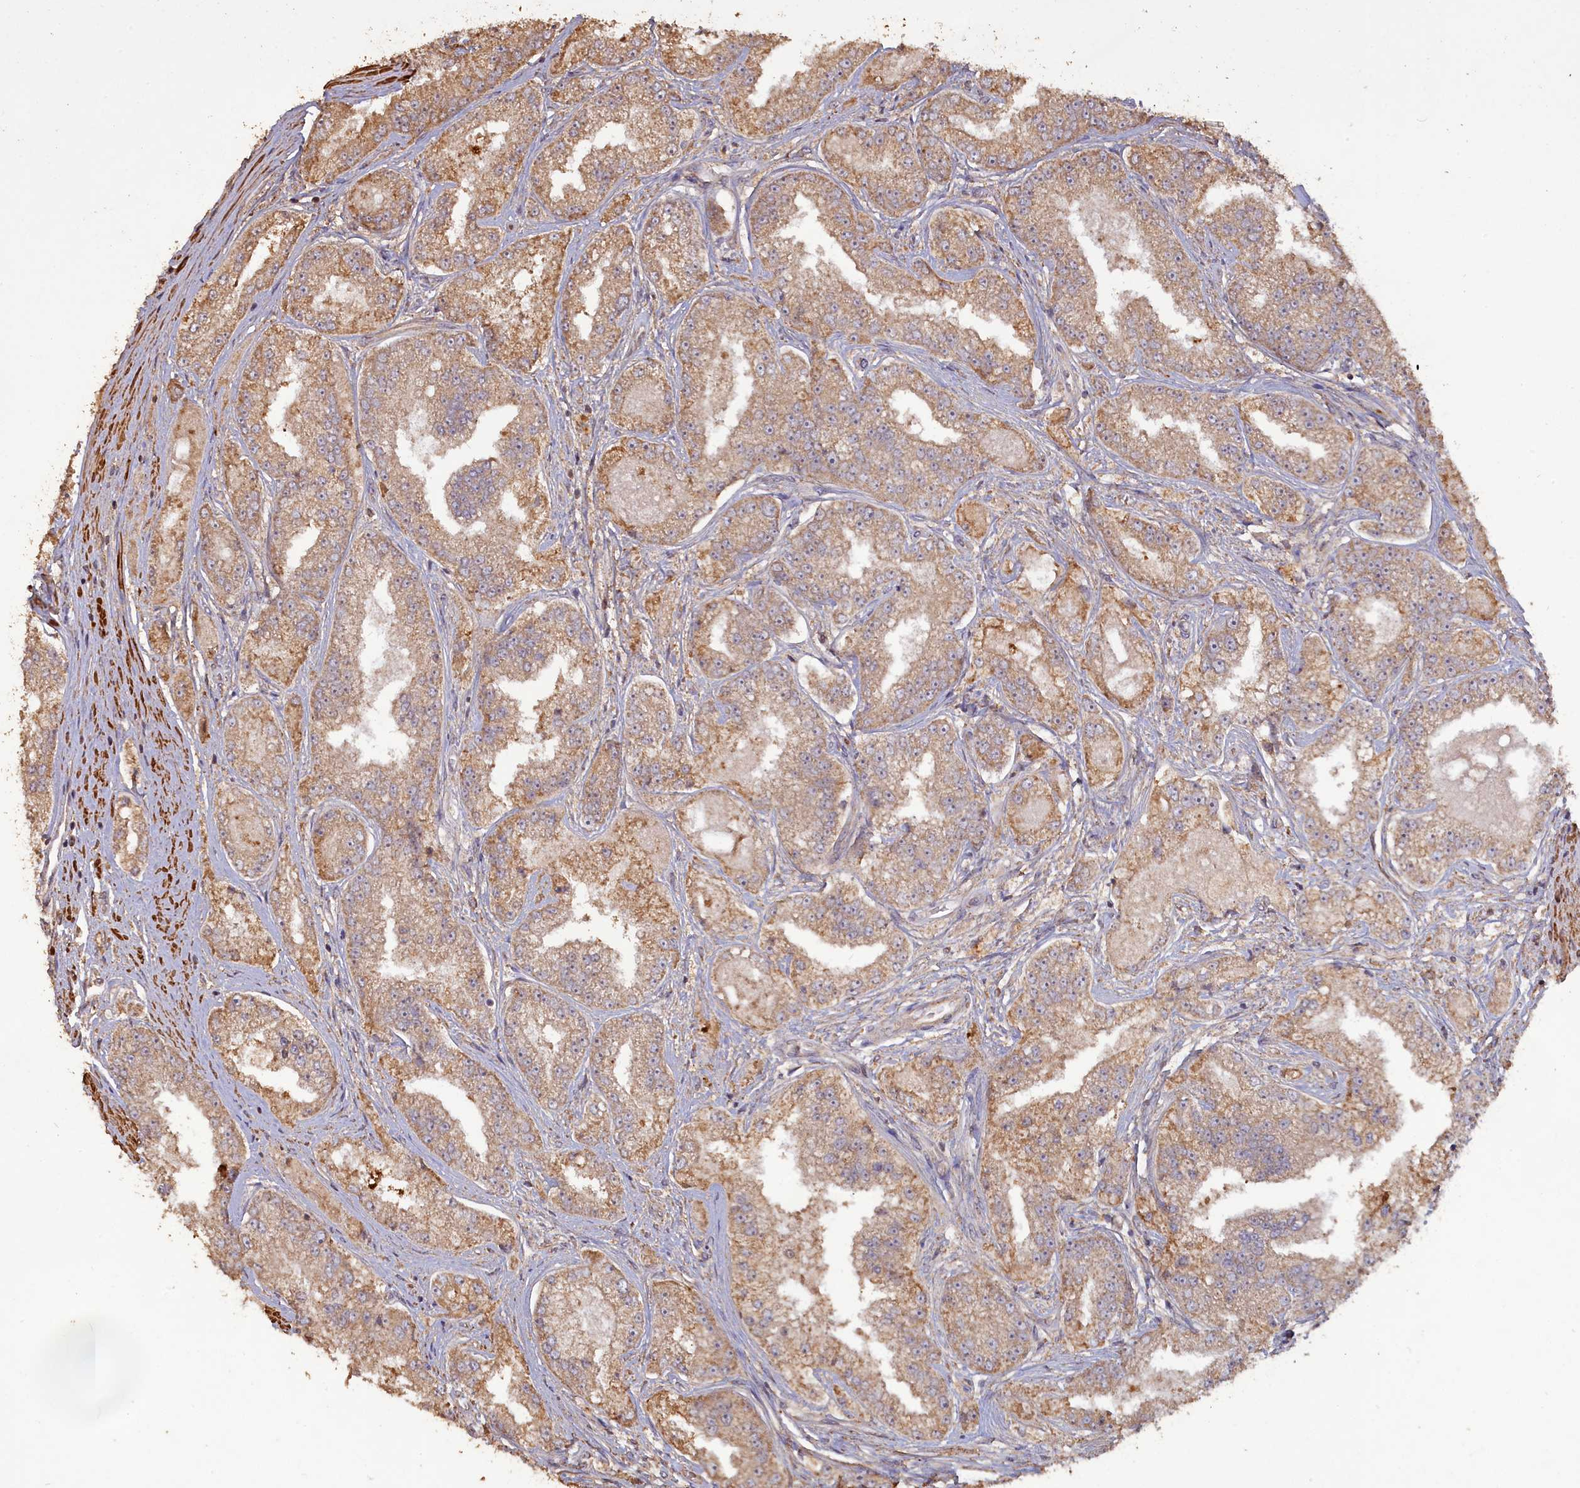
{"staining": {"intensity": "moderate", "quantity": "25%-75%", "location": "cytoplasmic/membranous"}, "tissue": "prostate cancer", "cell_type": "Tumor cells", "image_type": "cancer", "snomed": [{"axis": "morphology", "description": "Adenocarcinoma, High grade"}, {"axis": "topography", "description": "Prostate"}], "caption": "This is an image of immunohistochemistry staining of prostate cancer (adenocarcinoma (high-grade)), which shows moderate expression in the cytoplasmic/membranous of tumor cells.", "gene": "LAYN", "patient": {"sex": "male", "age": 71}}